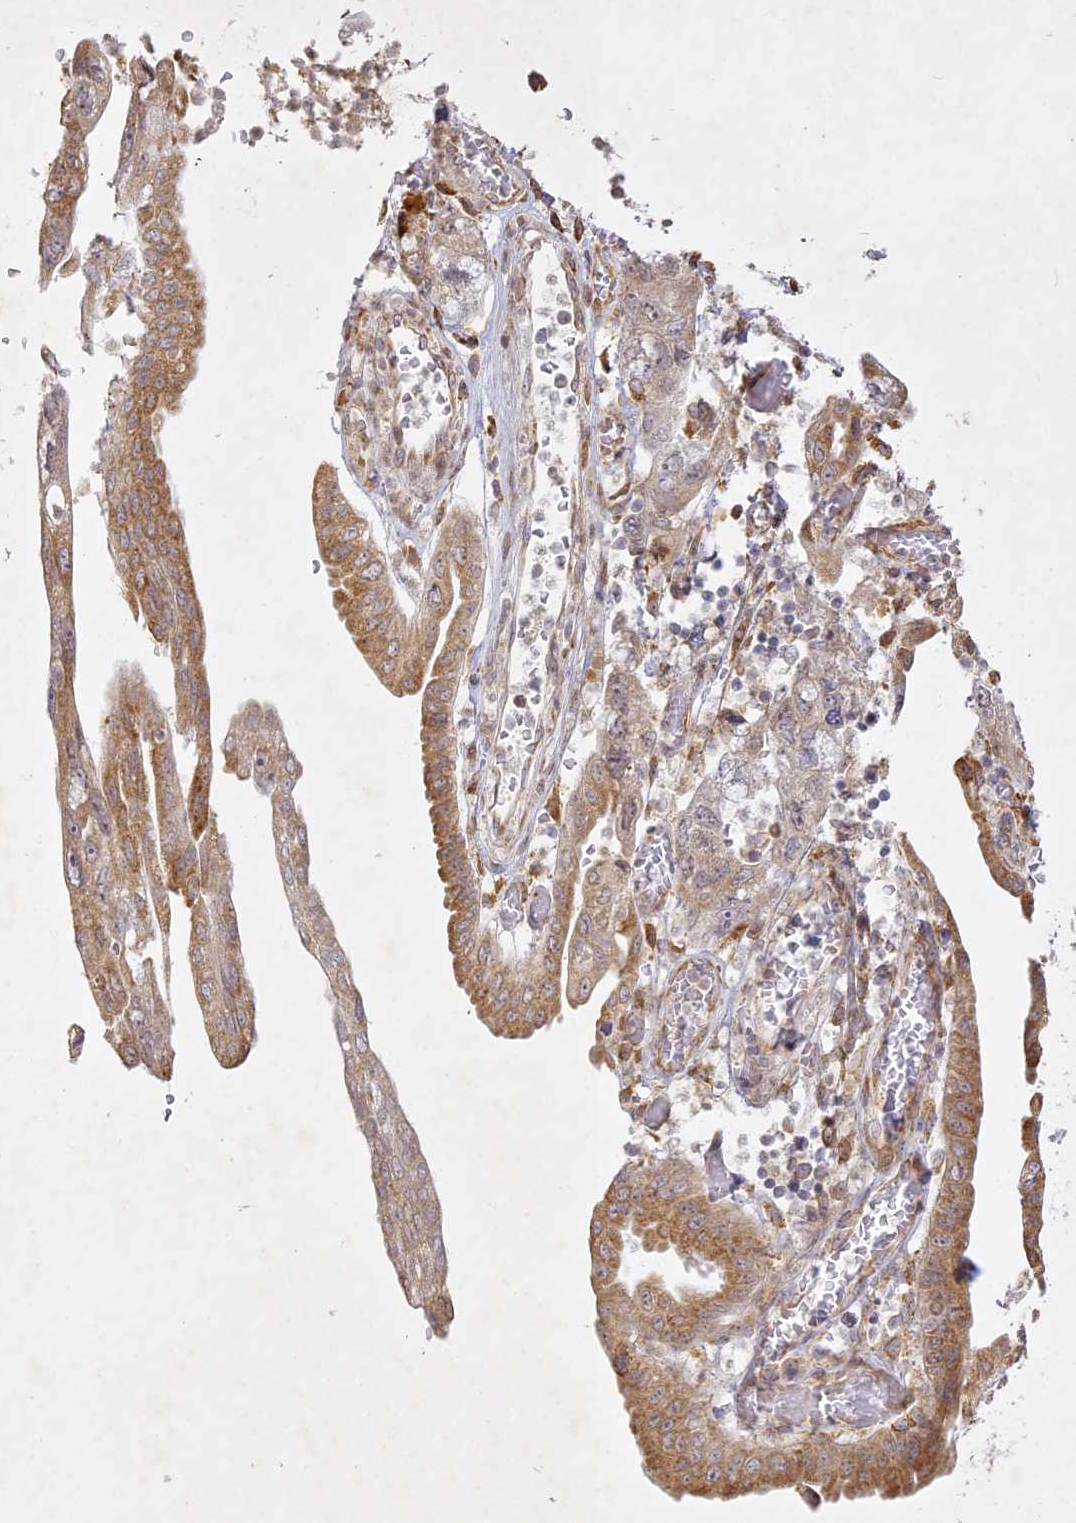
{"staining": {"intensity": "moderate", "quantity": ">75%", "location": "cytoplasmic/membranous"}, "tissue": "pancreatic cancer", "cell_type": "Tumor cells", "image_type": "cancer", "snomed": [{"axis": "morphology", "description": "Adenocarcinoma, NOS"}, {"axis": "topography", "description": "Pancreas"}], "caption": "Immunohistochemistry (IHC) image of human adenocarcinoma (pancreatic) stained for a protein (brown), which reveals medium levels of moderate cytoplasmic/membranous positivity in about >75% of tumor cells.", "gene": "SLC30A5", "patient": {"sex": "female", "age": 73}}